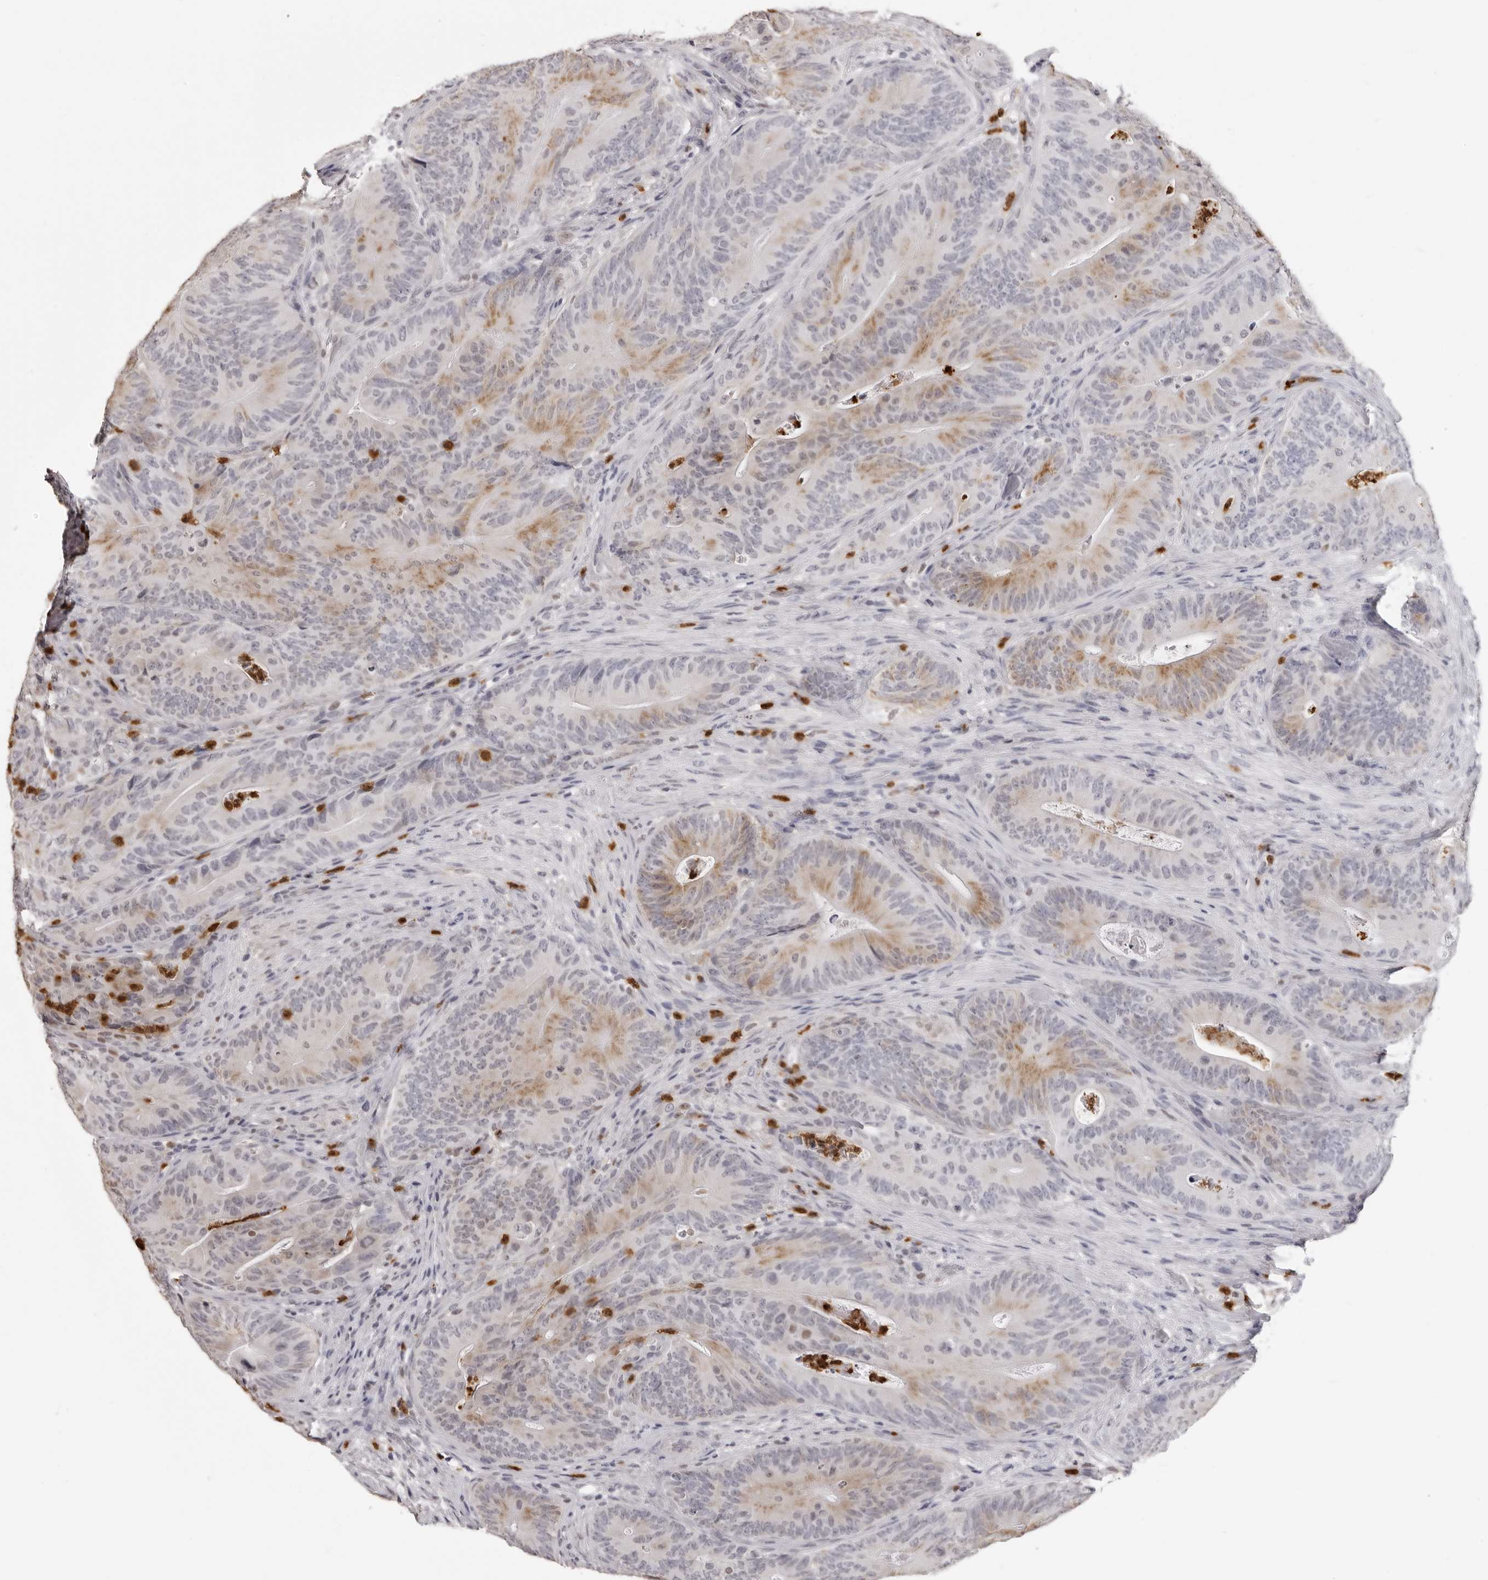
{"staining": {"intensity": "weak", "quantity": "<25%", "location": "cytoplasmic/membranous"}, "tissue": "colorectal cancer", "cell_type": "Tumor cells", "image_type": "cancer", "snomed": [{"axis": "morphology", "description": "Normal tissue, NOS"}, {"axis": "topography", "description": "Colon"}], "caption": "Human colorectal cancer stained for a protein using immunohistochemistry (IHC) shows no expression in tumor cells.", "gene": "IL31", "patient": {"sex": "female", "age": 82}}